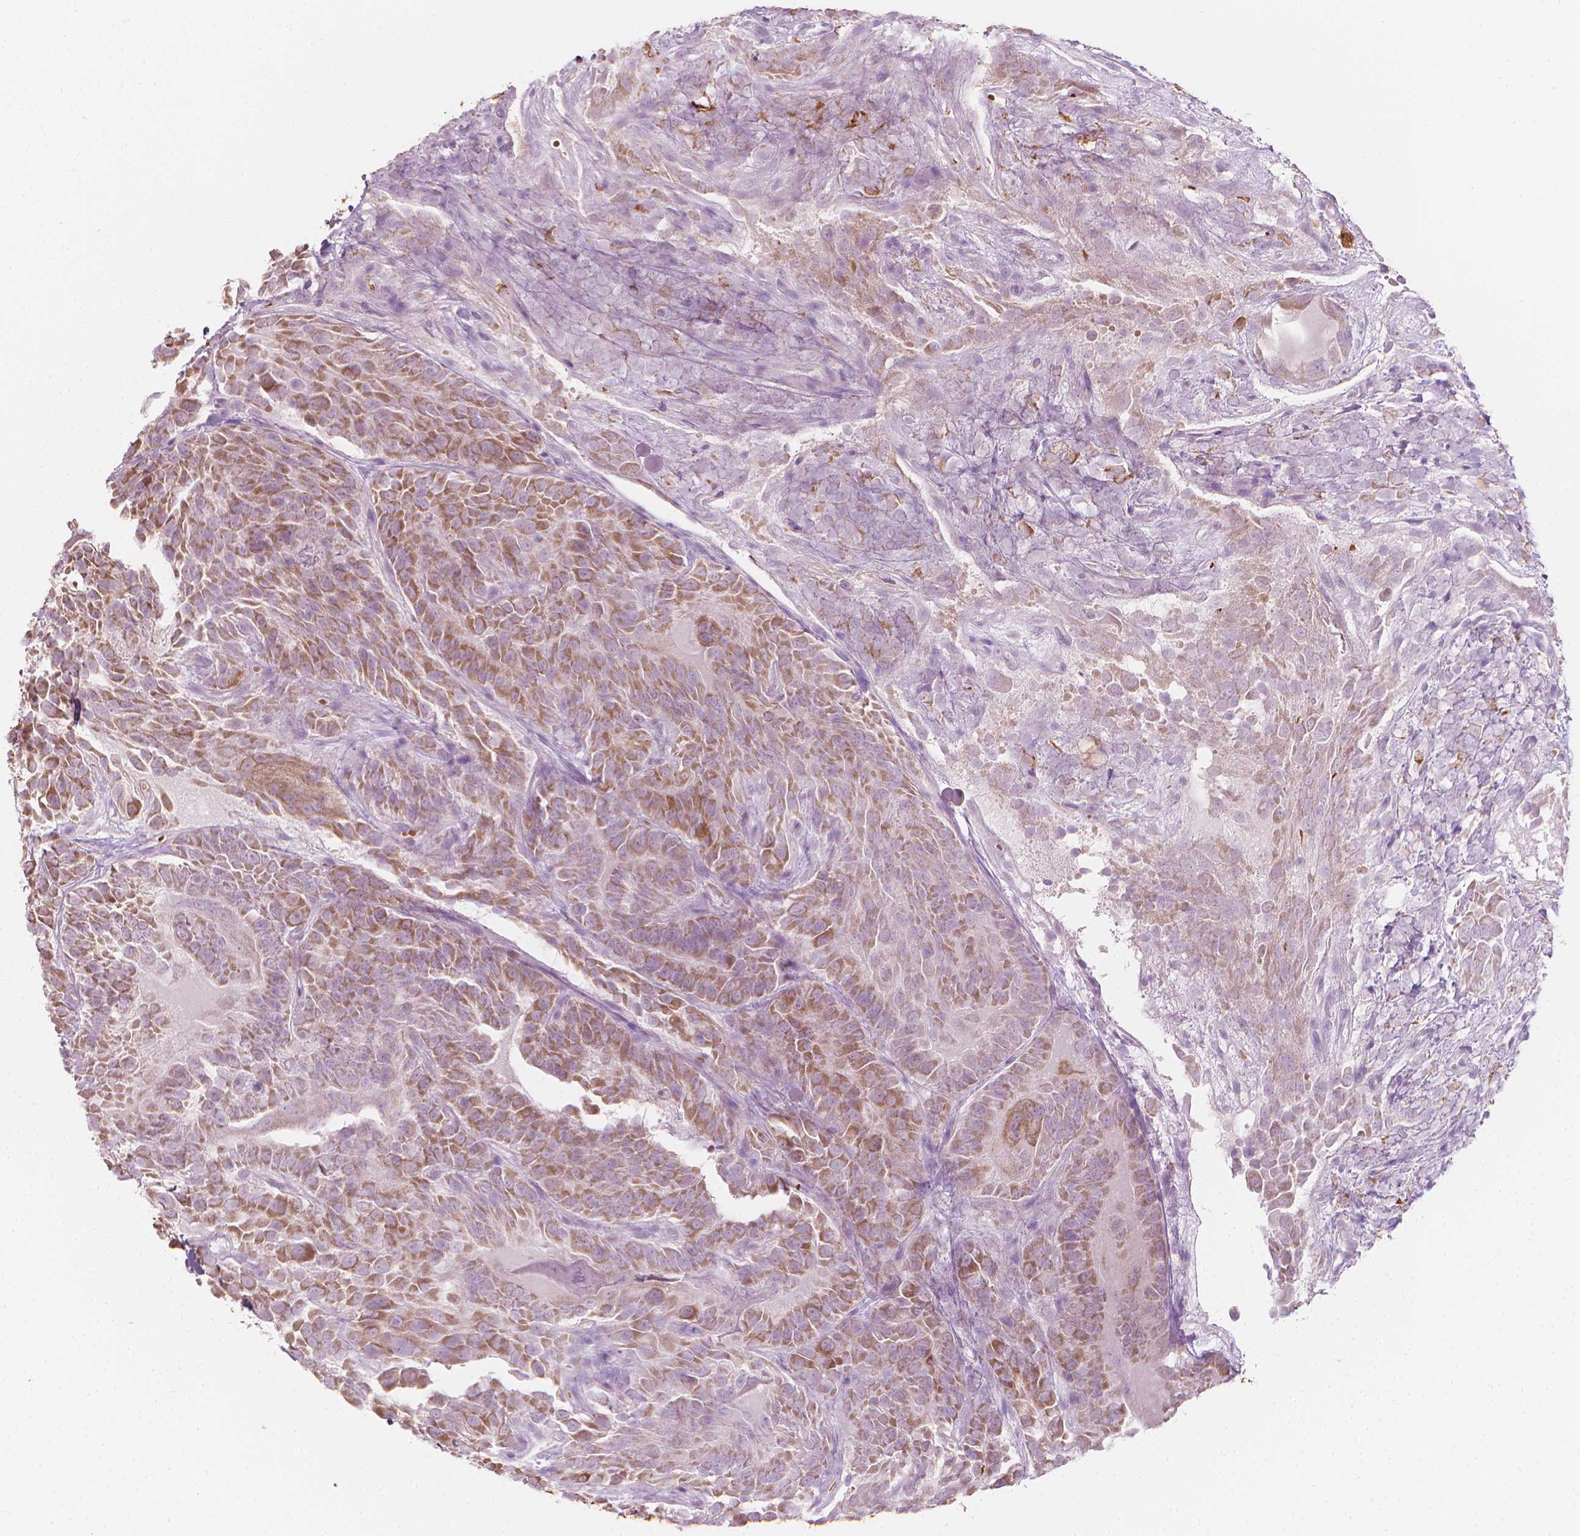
{"staining": {"intensity": "moderate", "quantity": "25%-75%", "location": "cytoplasmic/membranous"}, "tissue": "thyroid cancer", "cell_type": "Tumor cells", "image_type": "cancer", "snomed": [{"axis": "morphology", "description": "Papillary adenocarcinoma, NOS"}, {"axis": "topography", "description": "Thyroid gland"}], "caption": "Immunohistochemistry (IHC) staining of papillary adenocarcinoma (thyroid), which demonstrates medium levels of moderate cytoplasmic/membranous positivity in approximately 25%-75% of tumor cells indicating moderate cytoplasmic/membranous protein staining. The staining was performed using DAB (brown) for protein detection and nuclei were counterstained in hematoxylin (blue).", "gene": "CES1", "patient": {"sex": "female", "age": 37}}